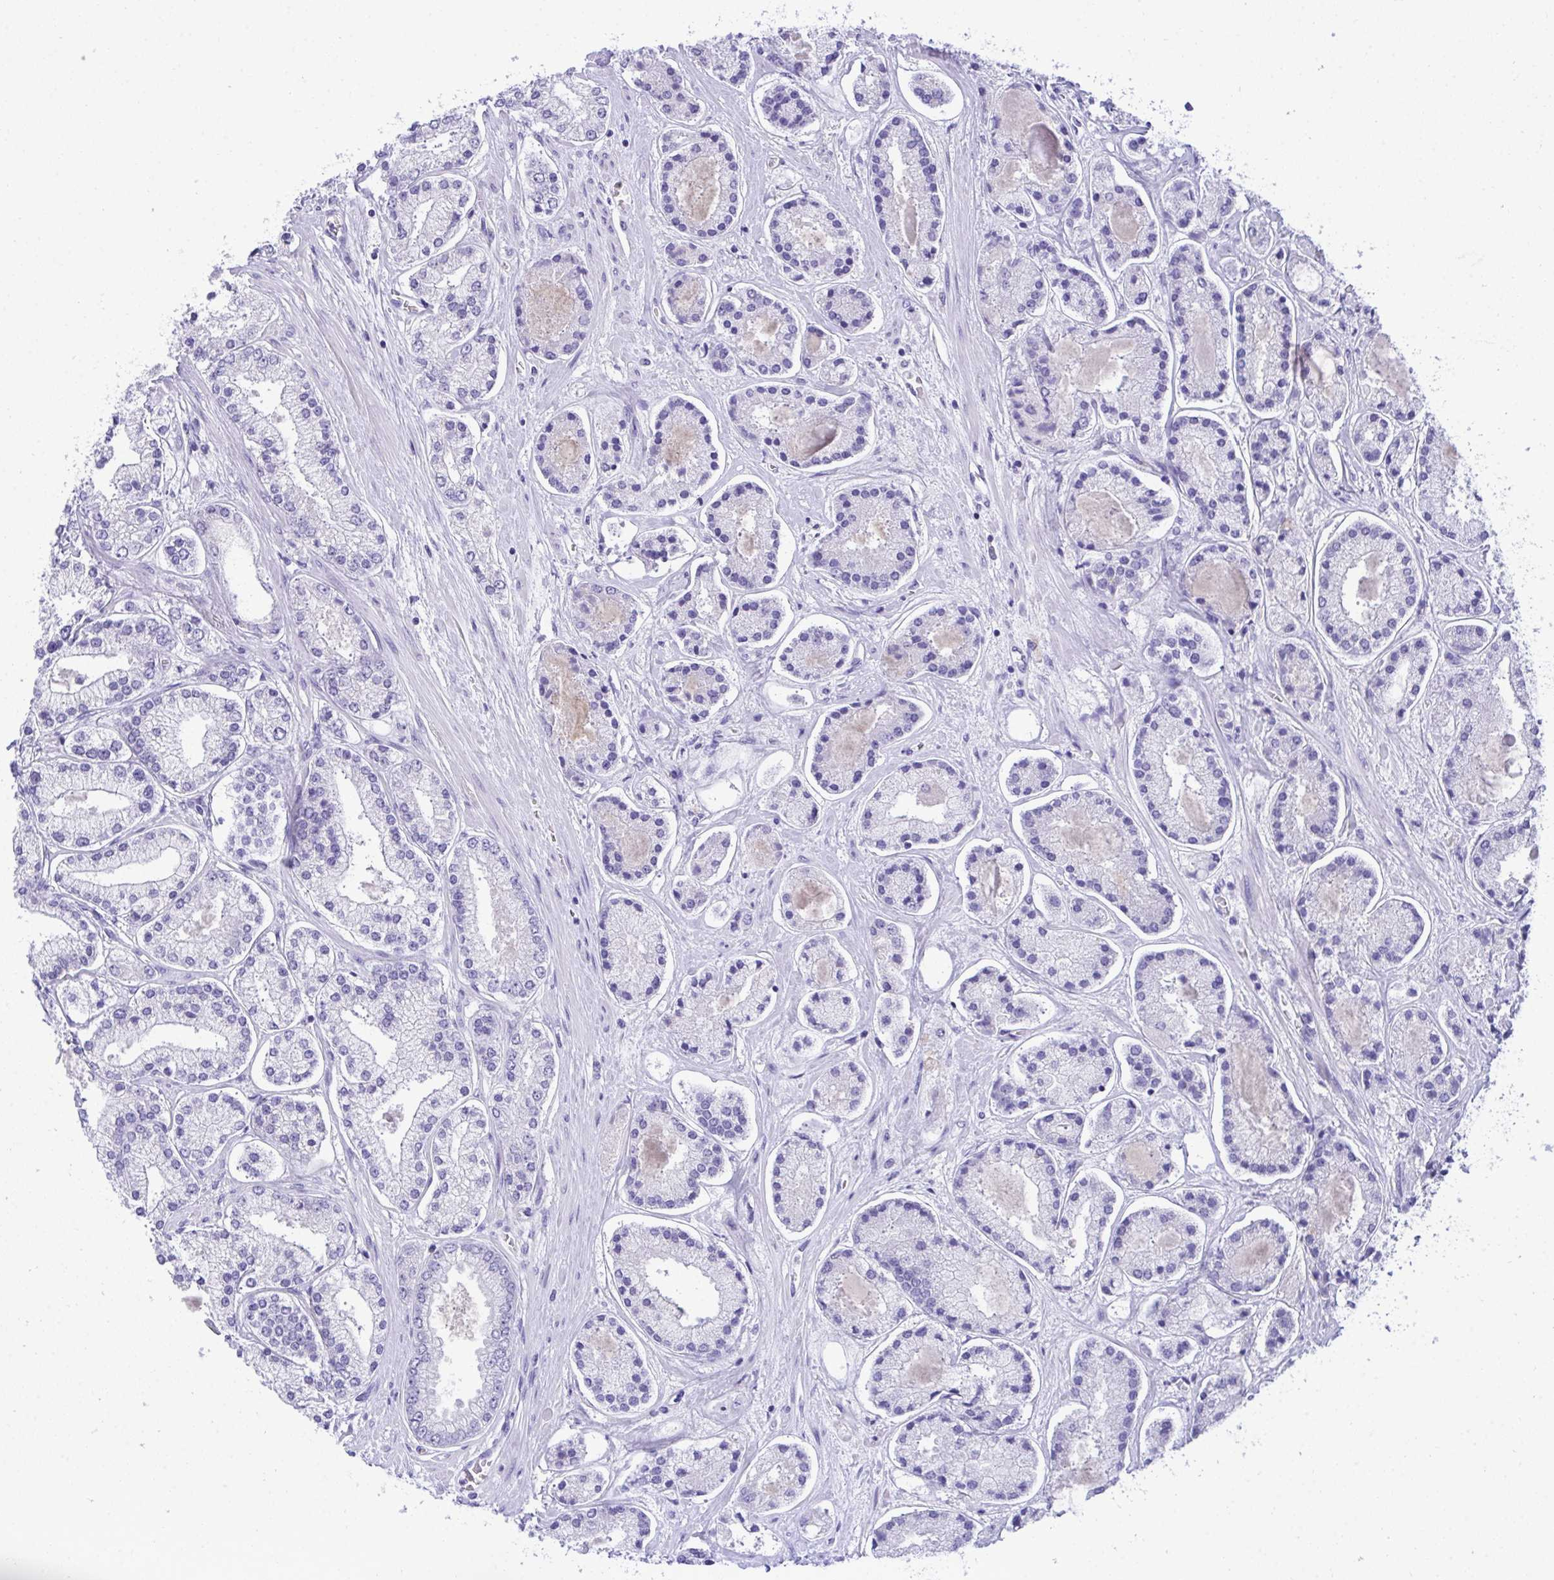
{"staining": {"intensity": "negative", "quantity": "none", "location": "none"}, "tissue": "prostate cancer", "cell_type": "Tumor cells", "image_type": "cancer", "snomed": [{"axis": "morphology", "description": "Adenocarcinoma, High grade"}, {"axis": "topography", "description": "Prostate"}], "caption": "A high-resolution photomicrograph shows IHC staining of prostate cancer, which displays no significant positivity in tumor cells.", "gene": "PGM2L1", "patient": {"sex": "male", "age": 67}}